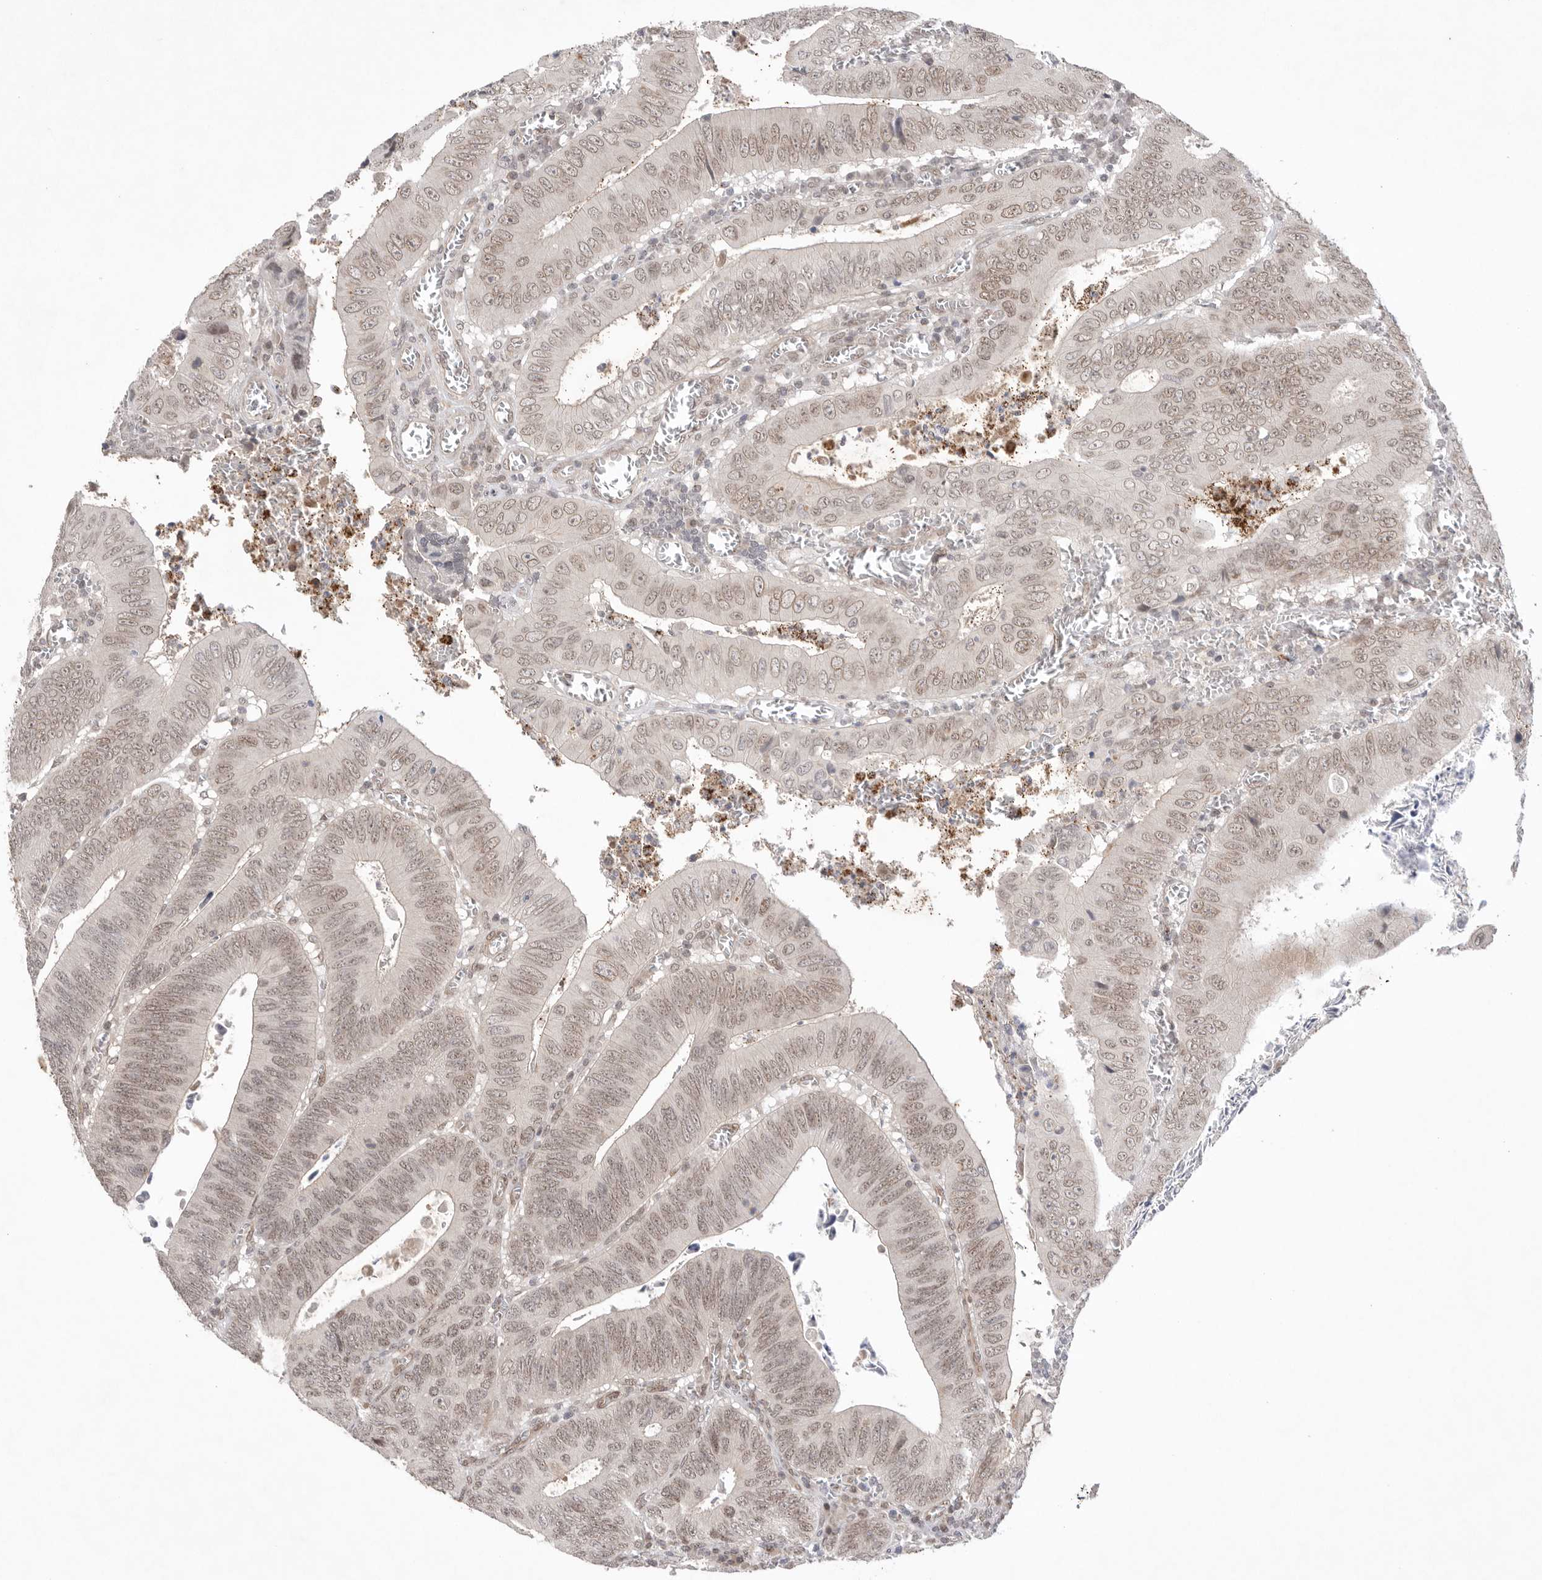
{"staining": {"intensity": "weak", "quantity": "25%-75%", "location": "nuclear"}, "tissue": "colorectal cancer", "cell_type": "Tumor cells", "image_type": "cancer", "snomed": [{"axis": "morphology", "description": "Inflammation, NOS"}, {"axis": "morphology", "description": "Adenocarcinoma, NOS"}, {"axis": "topography", "description": "Colon"}], "caption": "Colorectal cancer (adenocarcinoma) tissue exhibits weak nuclear expression in about 25%-75% of tumor cells", "gene": "LEMD3", "patient": {"sex": "male", "age": 72}}